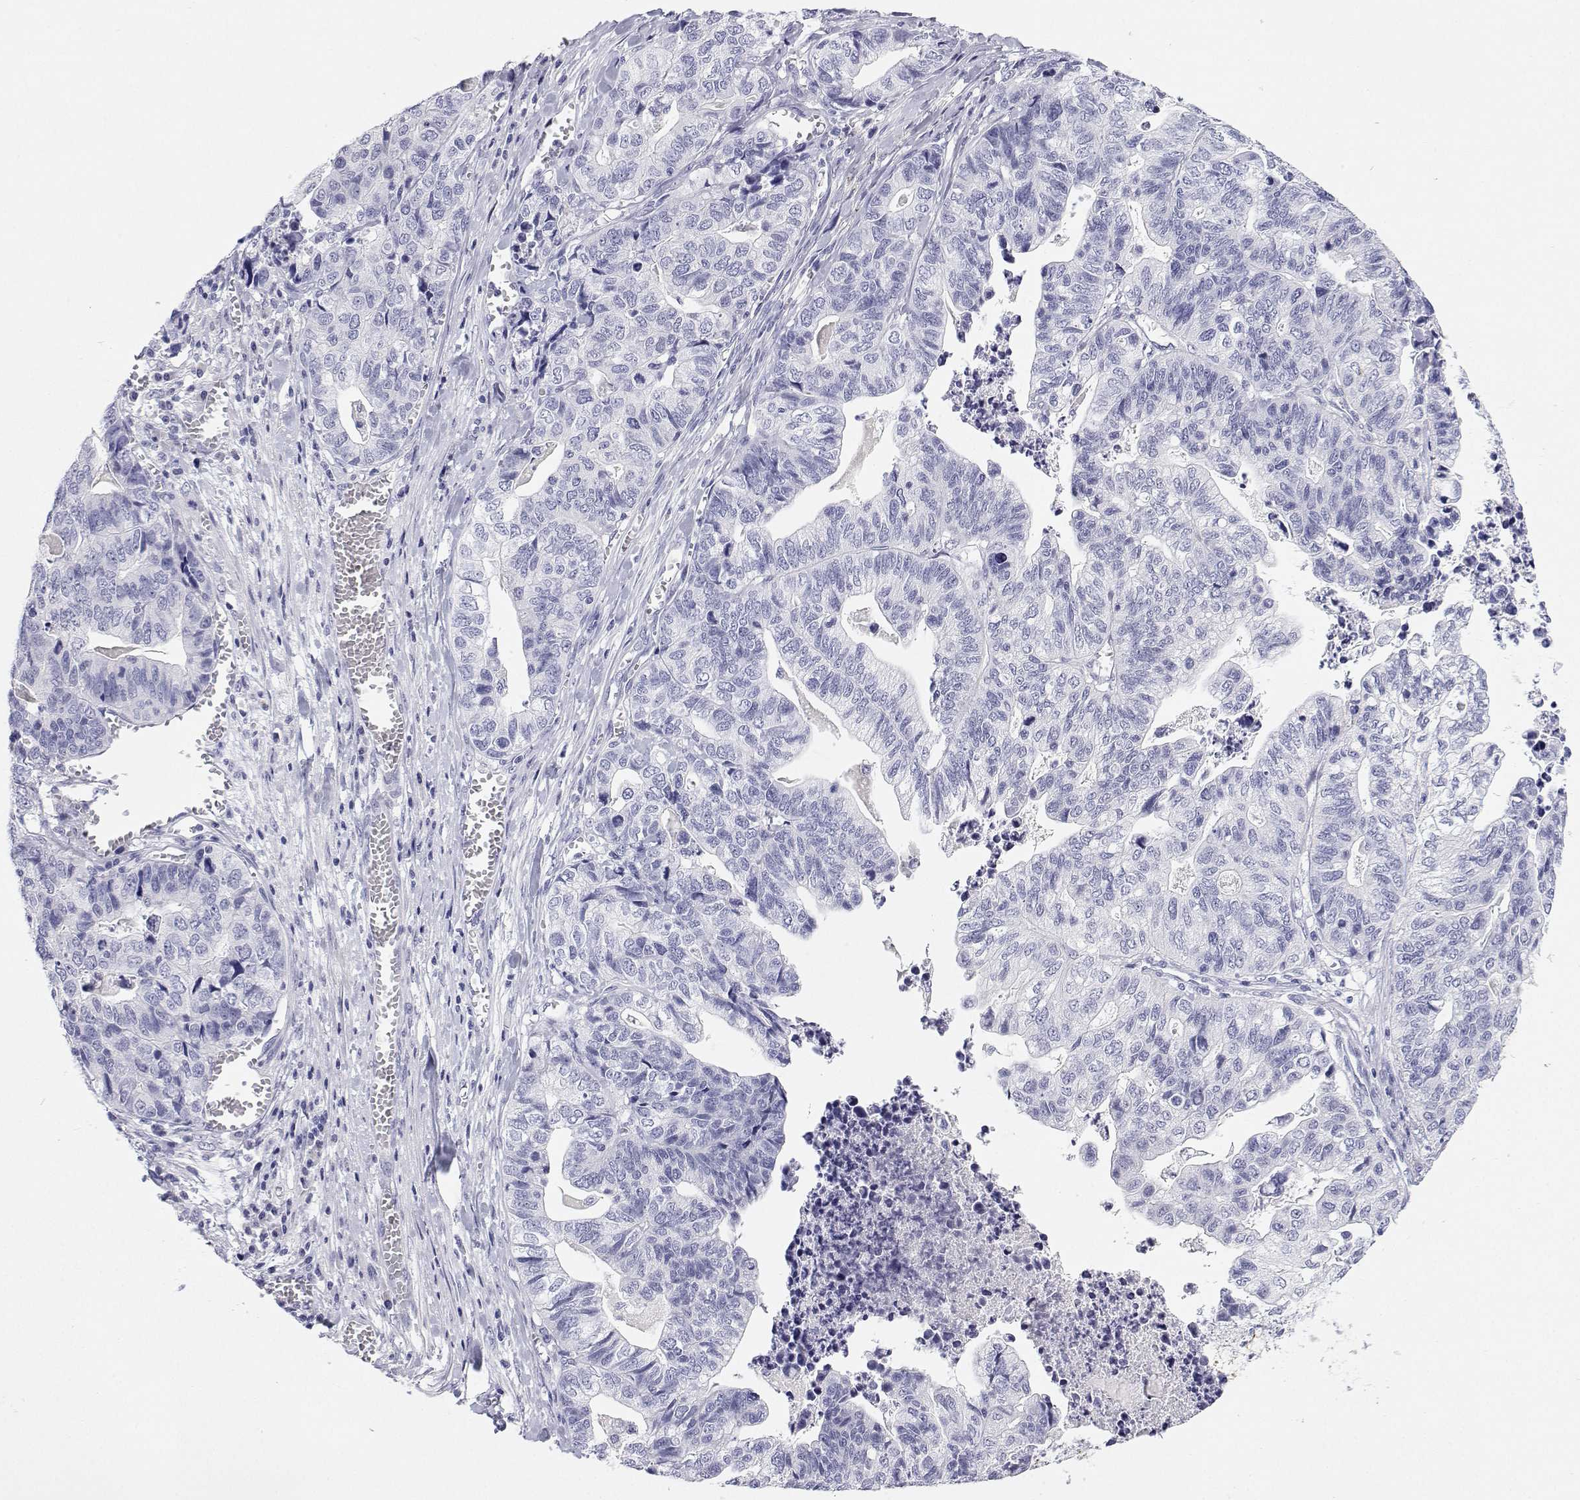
{"staining": {"intensity": "negative", "quantity": "none", "location": "none"}, "tissue": "stomach cancer", "cell_type": "Tumor cells", "image_type": "cancer", "snomed": [{"axis": "morphology", "description": "Adenocarcinoma, NOS"}, {"axis": "topography", "description": "Stomach, upper"}], "caption": "Tumor cells are negative for protein expression in human stomach adenocarcinoma.", "gene": "BHMT", "patient": {"sex": "female", "age": 67}}